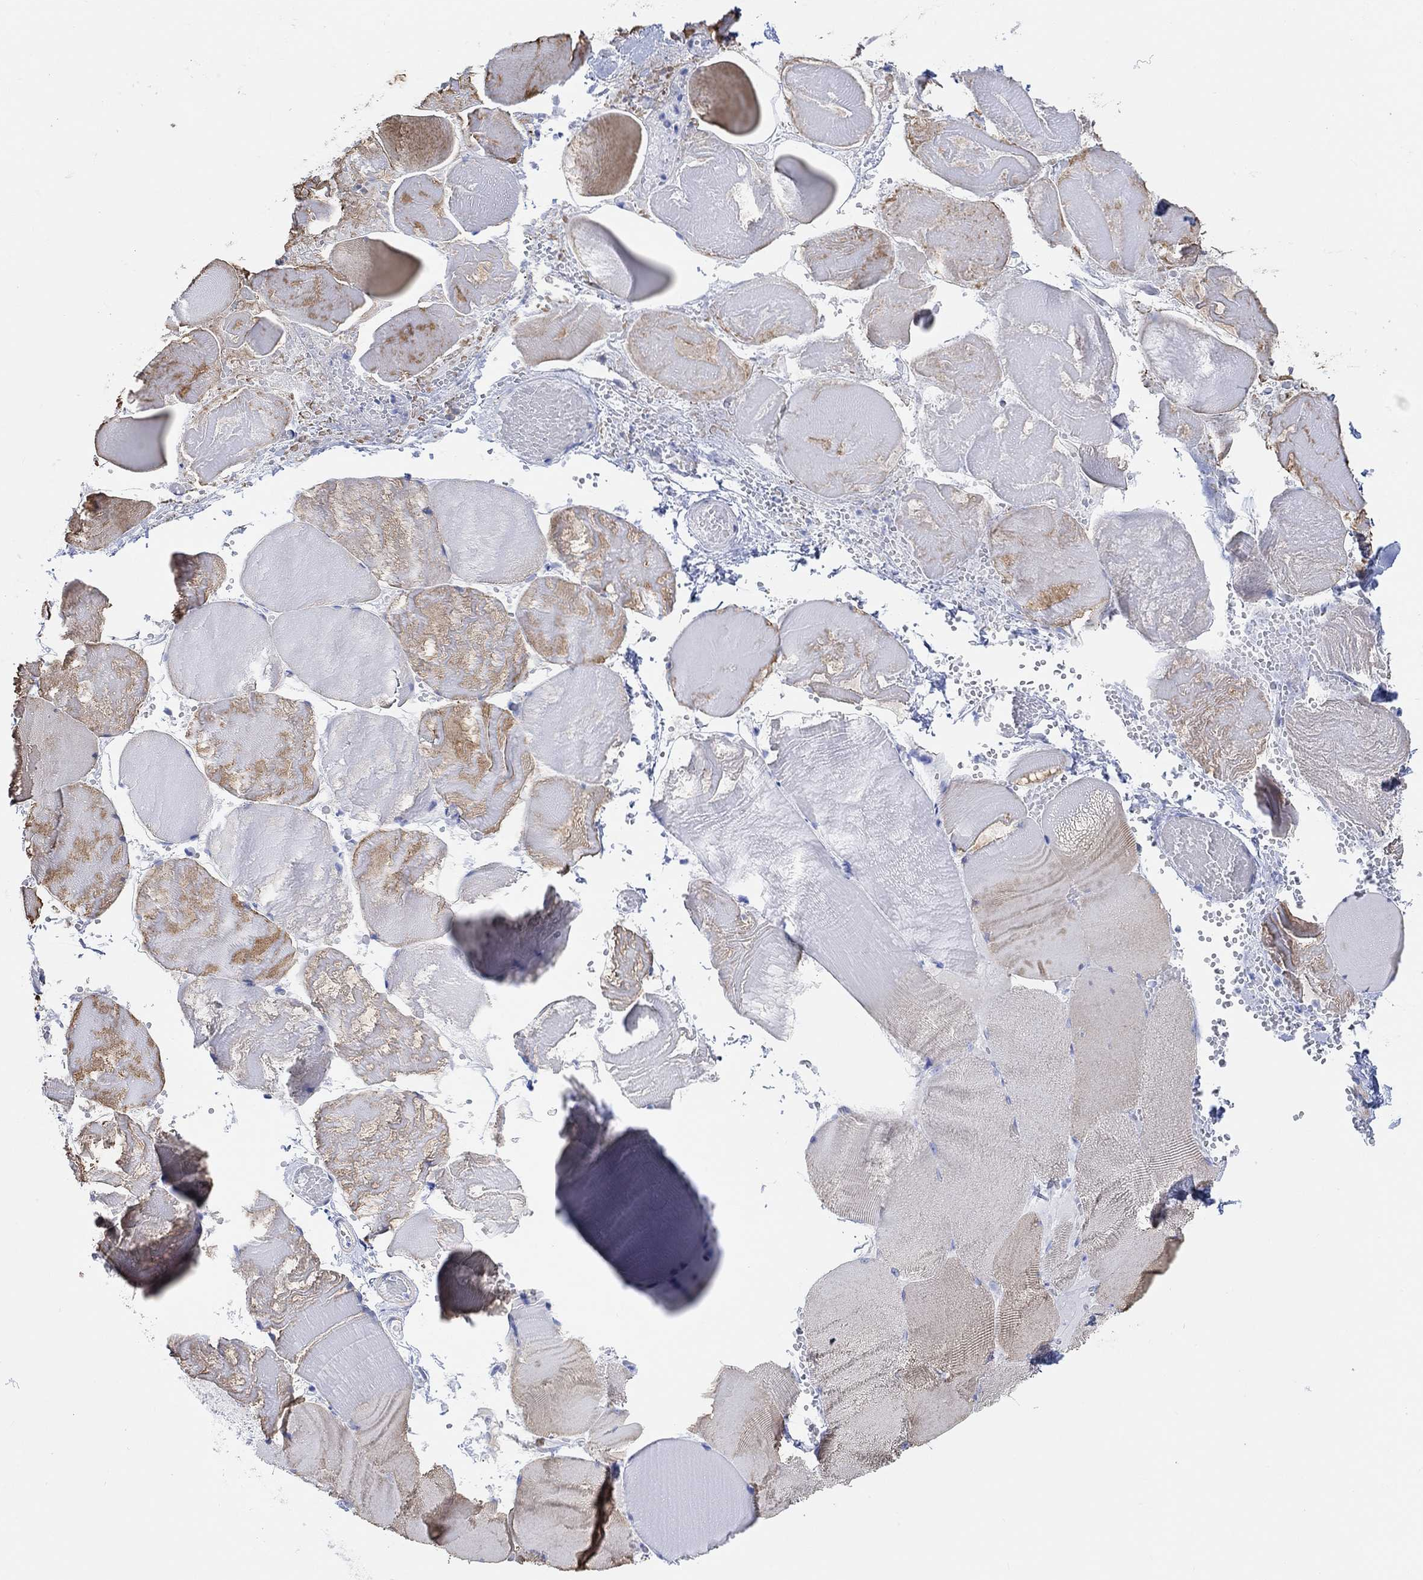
{"staining": {"intensity": "moderate", "quantity": "<25%", "location": "cytoplasmic/membranous"}, "tissue": "skeletal muscle", "cell_type": "Myocytes", "image_type": "normal", "snomed": [{"axis": "morphology", "description": "Normal tissue, NOS"}, {"axis": "morphology", "description": "Malignant melanoma, Metastatic site"}, {"axis": "topography", "description": "Skeletal muscle"}], "caption": "Immunohistochemistry (IHC) staining of normal skeletal muscle, which demonstrates low levels of moderate cytoplasmic/membranous staining in approximately <25% of myocytes indicating moderate cytoplasmic/membranous protein staining. The staining was performed using DAB (brown) for protein detection and nuclei were counterstained in hematoxylin (blue).", "gene": "ANKRD33", "patient": {"sex": "male", "age": 50}}